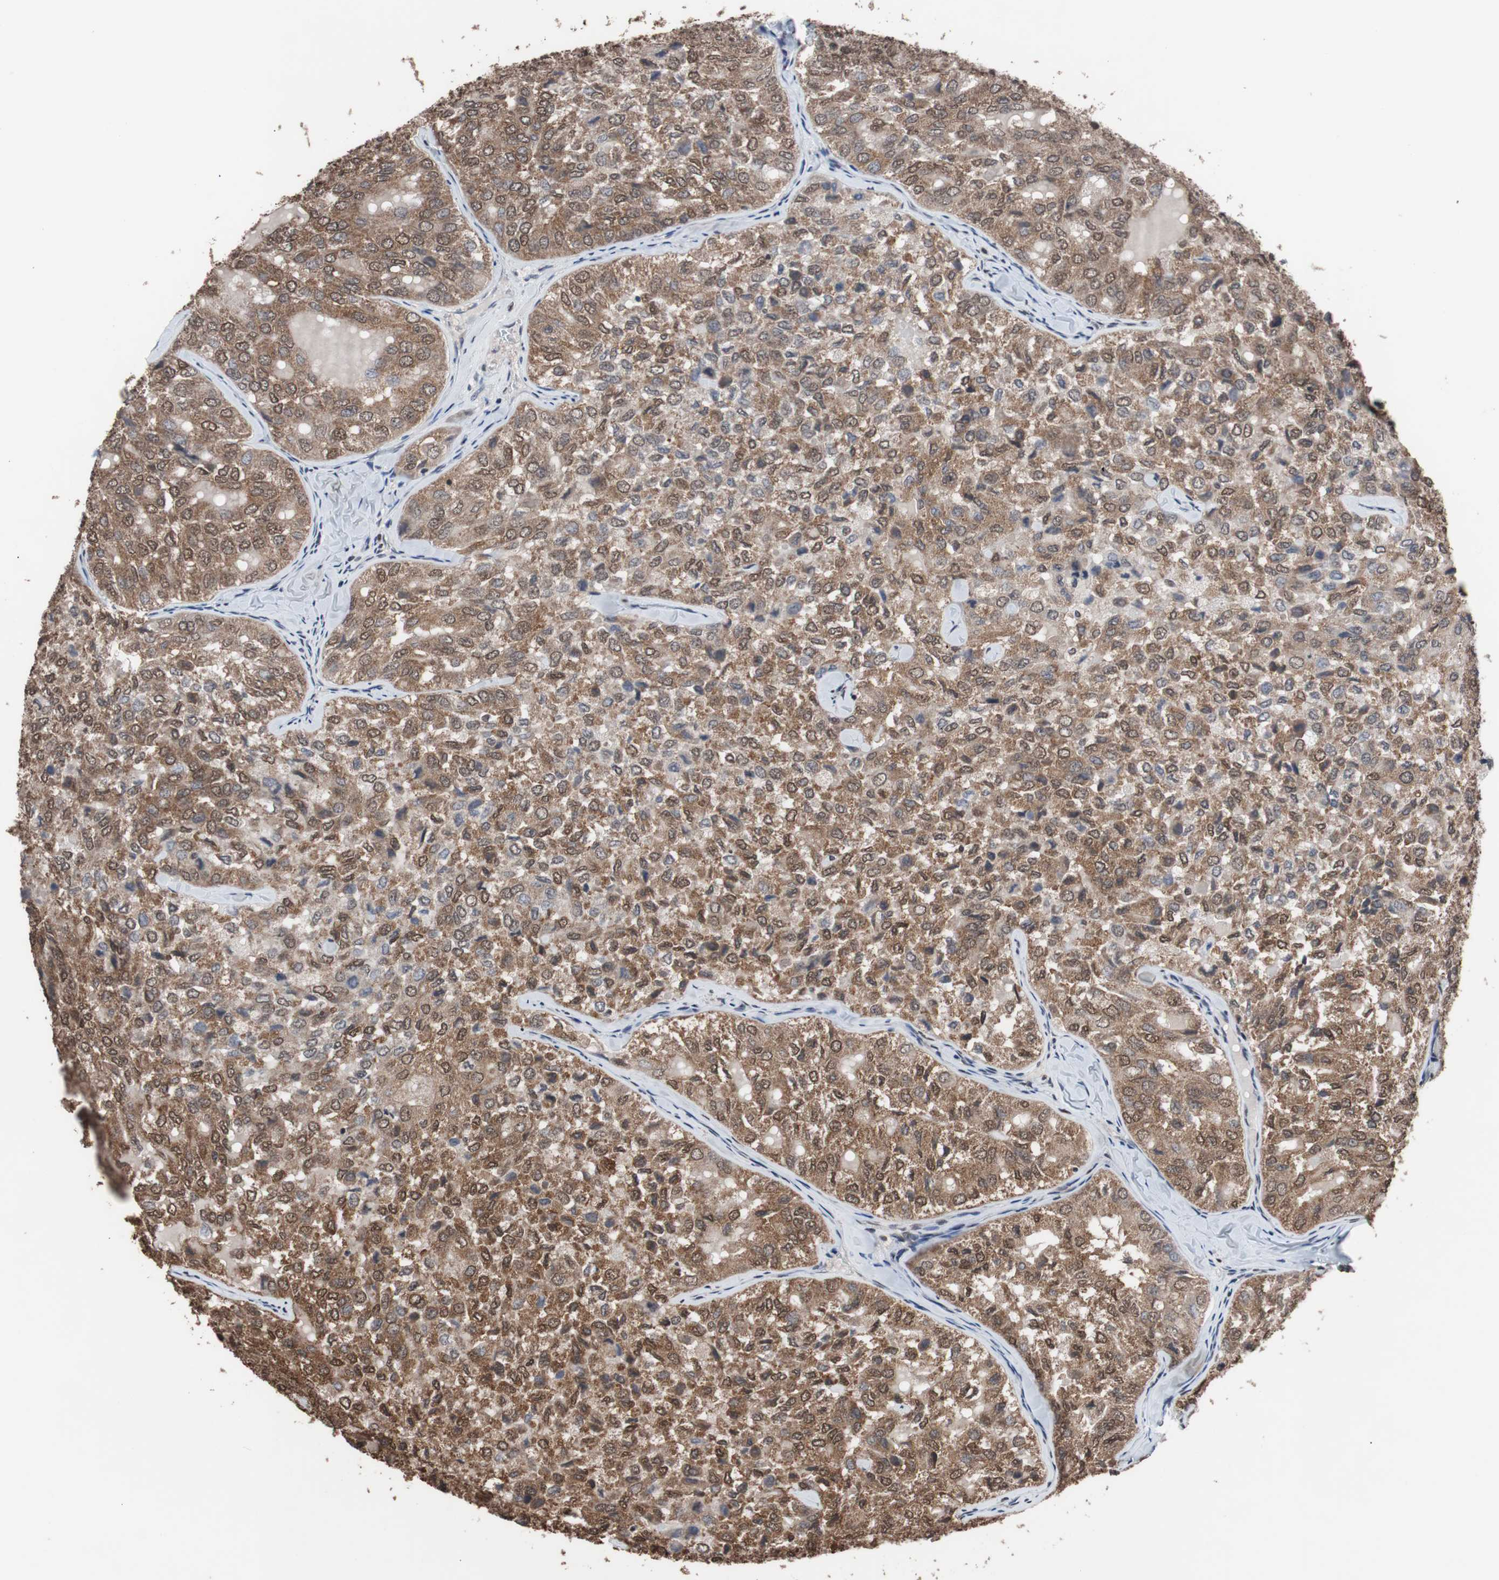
{"staining": {"intensity": "moderate", "quantity": ">75%", "location": "cytoplasmic/membranous"}, "tissue": "thyroid cancer", "cell_type": "Tumor cells", "image_type": "cancer", "snomed": [{"axis": "morphology", "description": "Follicular adenoma carcinoma, NOS"}, {"axis": "topography", "description": "Thyroid gland"}], "caption": "High-power microscopy captured an immunohistochemistry image of follicular adenoma carcinoma (thyroid), revealing moderate cytoplasmic/membranous positivity in approximately >75% of tumor cells.", "gene": "MED27", "patient": {"sex": "male", "age": 75}}